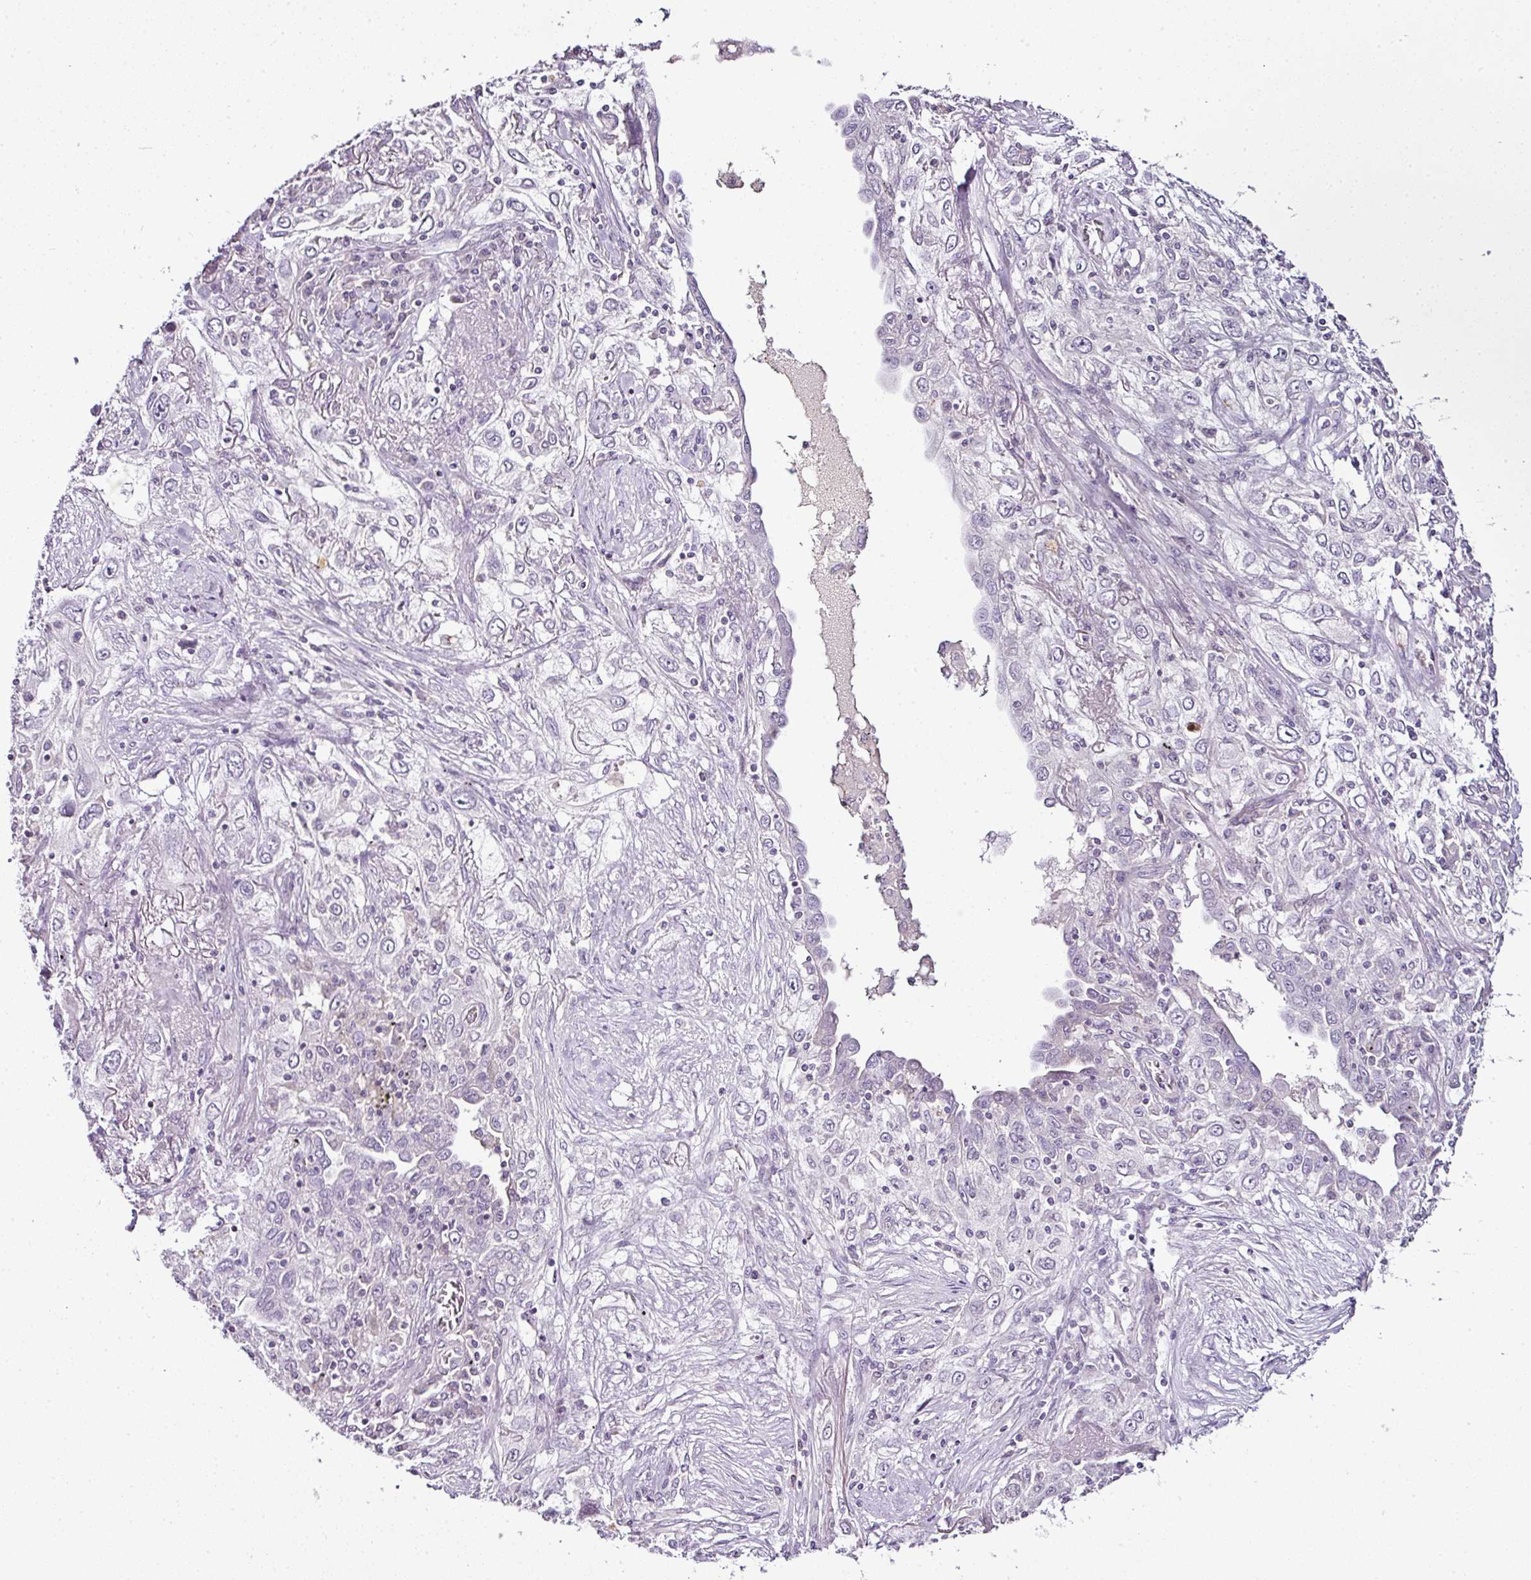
{"staining": {"intensity": "negative", "quantity": "none", "location": "none"}, "tissue": "lung cancer", "cell_type": "Tumor cells", "image_type": "cancer", "snomed": [{"axis": "morphology", "description": "Squamous cell carcinoma, NOS"}, {"axis": "topography", "description": "Lung"}], "caption": "High magnification brightfield microscopy of lung cancer stained with DAB (3,3'-diaminobenzidine) (brown) and counterstained with hematoxylin (blue): tumor cells show no significant positivity.", "gene": "TEX30", "patient": {"sex": "female", "age": 69}}